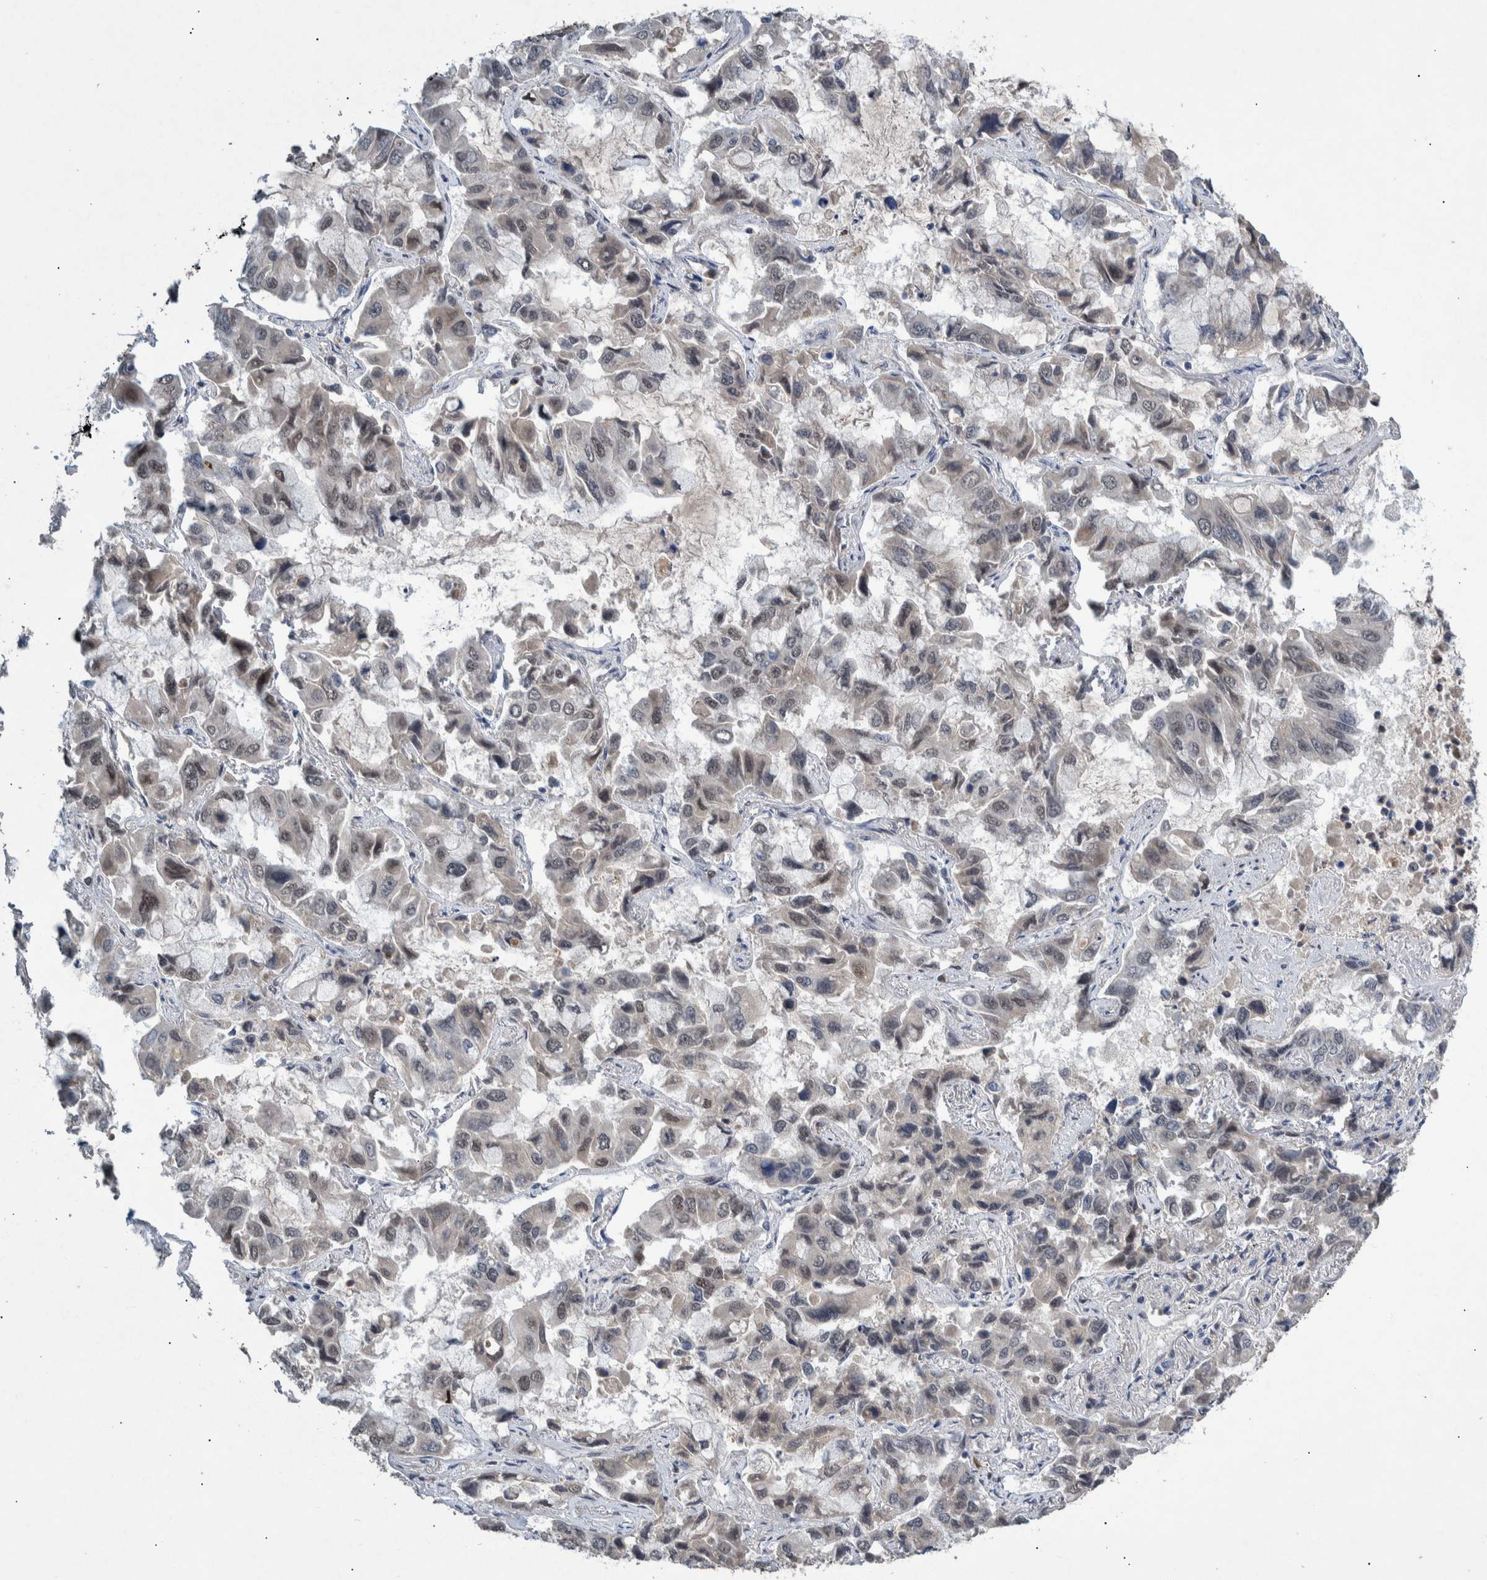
{"staining": {"intensity": "weak", "quantity": "<25%", "location": "nuclear"}, "tissue": "lung cancer", "cell_type": "Tumor cells", "image_type": "cancer", "snomed": [{"axis": "morphology", "description": "Adenocarcinoma, NOS"}, {"axis": "topography", "description": "Lung"}], "caption": "Image shows no protein staining in tumor cells of lung cancer (adenocarcinoma) tissue. Nuclei are stained in blue.", "gene": "ESRP1", "patient": {"sex": "male", "age": 64}}